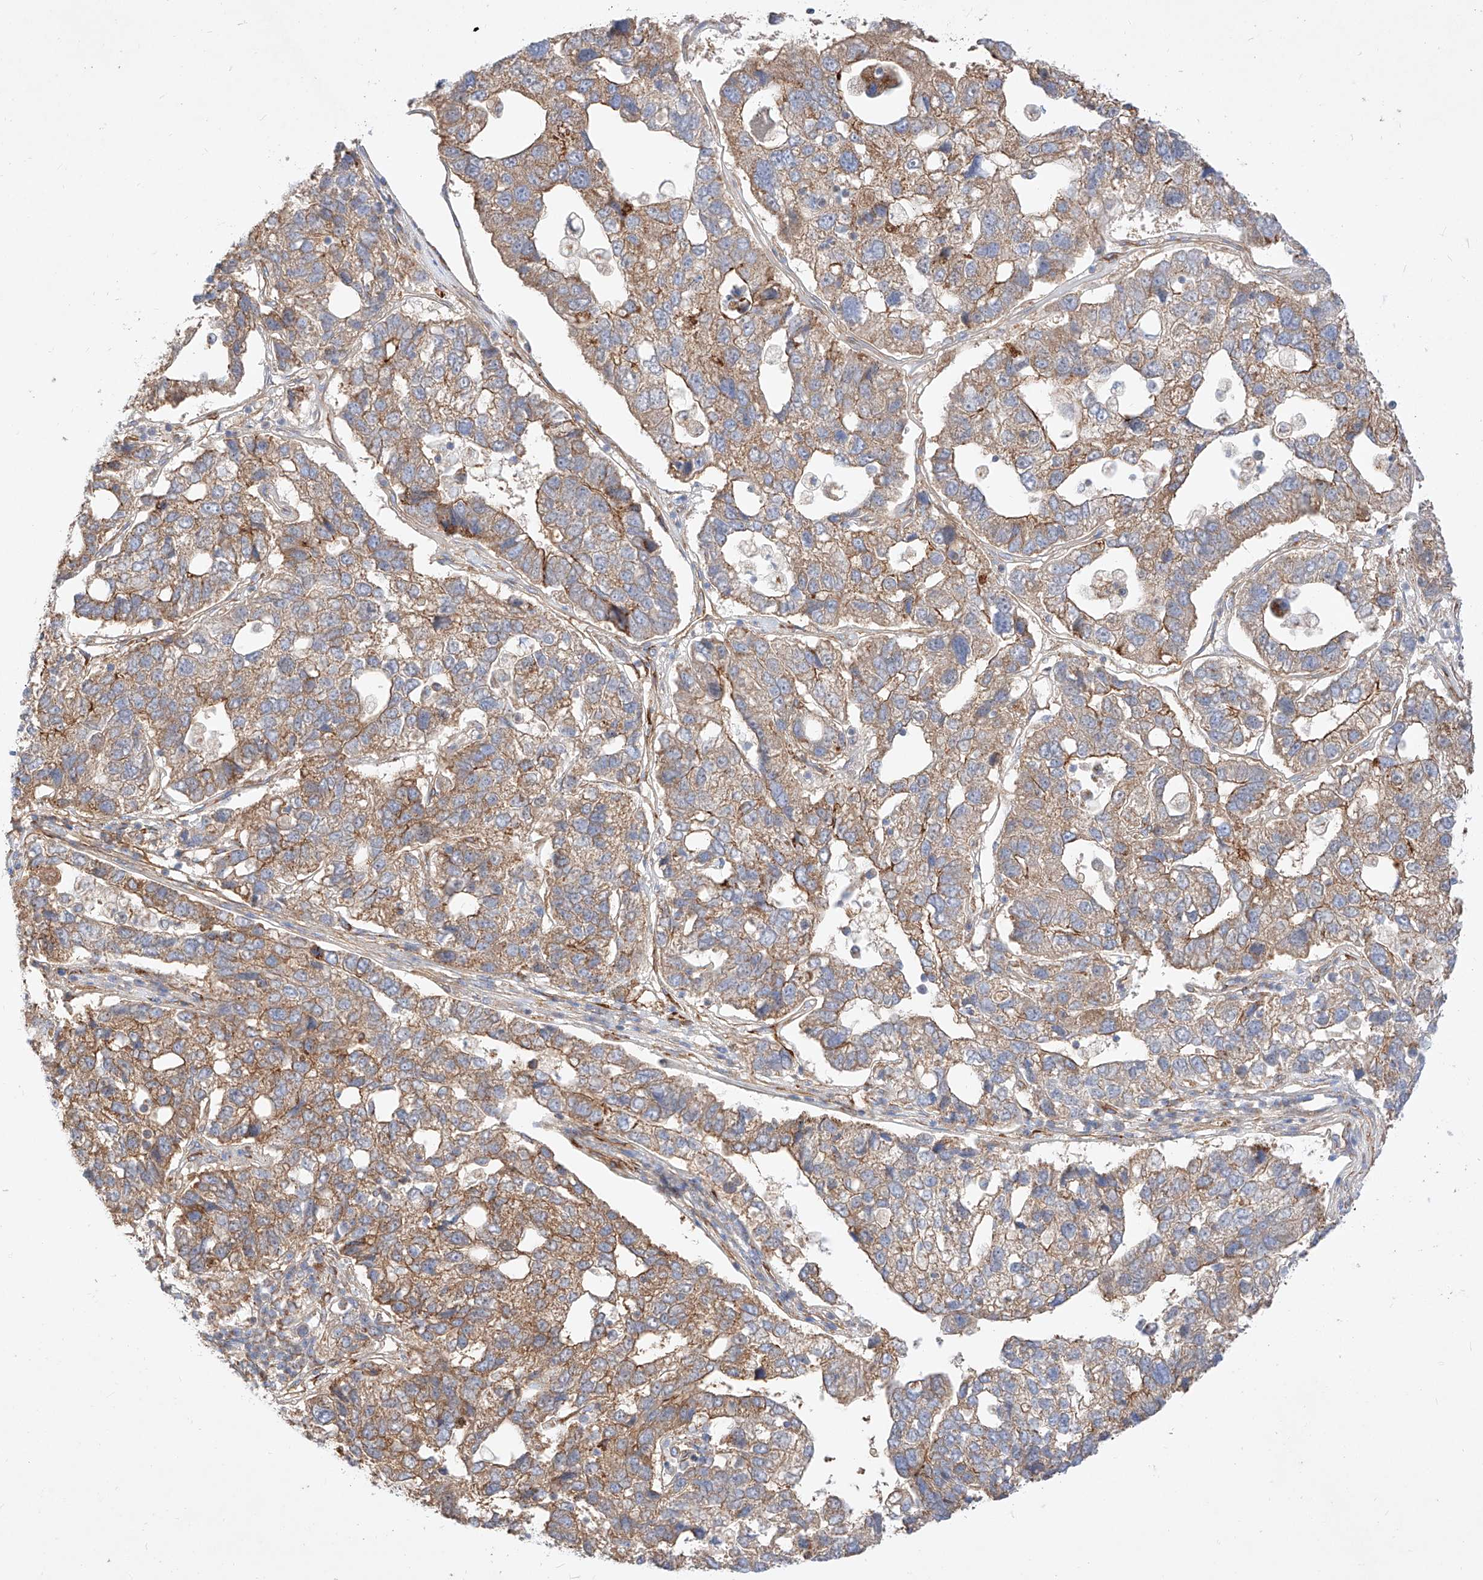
{"staining": {"intensity": "strong", "quantity": ">75%", "location": "cytoplasmic/membranous"}, "tissue": "pancreatic cancer", "cell_type": "Tumor cells", "image_type": "cancer", "snomed": [{"axis": "morphology", "description": "Adenocarcinoma, NOS"}, {"axis": "topography", "description": "Pancreas"}], "caption": "Immunohistochemical staining of human pancreatic cancer displays high levels of strong cytoplasmic/membranous protein staining in approximately >75% of tumor cells.", "gene": "CSGALNACT2", "patient": {"sex": "female", "age": 61}}